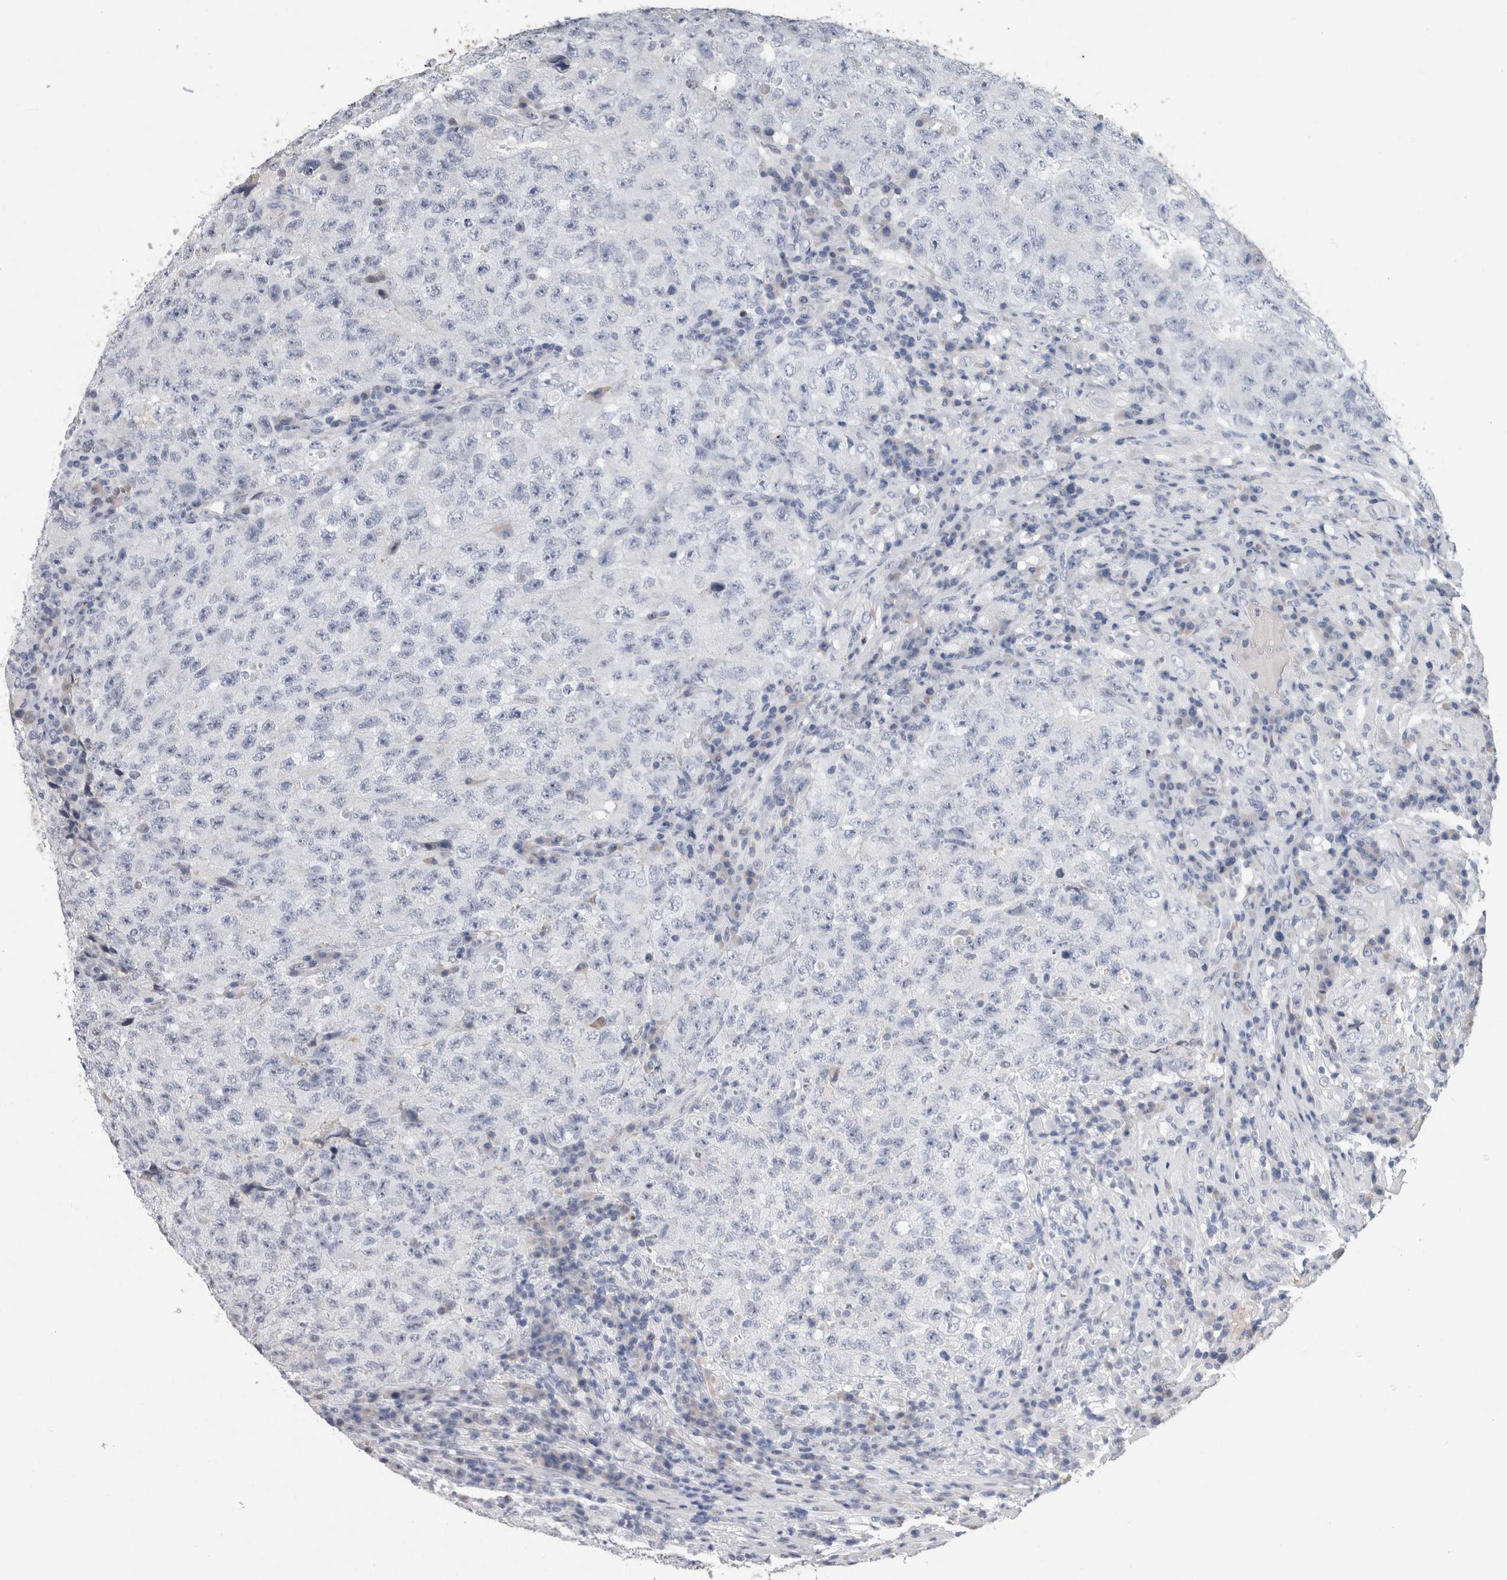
{"staining": {"intensity": "negative", "quantity": "none", "location": "none"}, "tissue": "testis cancer", "cell_type": "Tumor cells", "image_type": "cancer", "snomed": [{"axis": "morphology", "description": "Necrosis, NOS"}, {"axis": "morphology", "description": "Carcinoma, Embryonal, NOS"}, {"axis": "topography", "description": "Testis"}], "caption": "Immunohistochemical staining of embryonal carcinoma (testis) shows no significant staining in tumor cells.", "gene": "FABP4", "patient": {"sex": "male", "age": 19}}